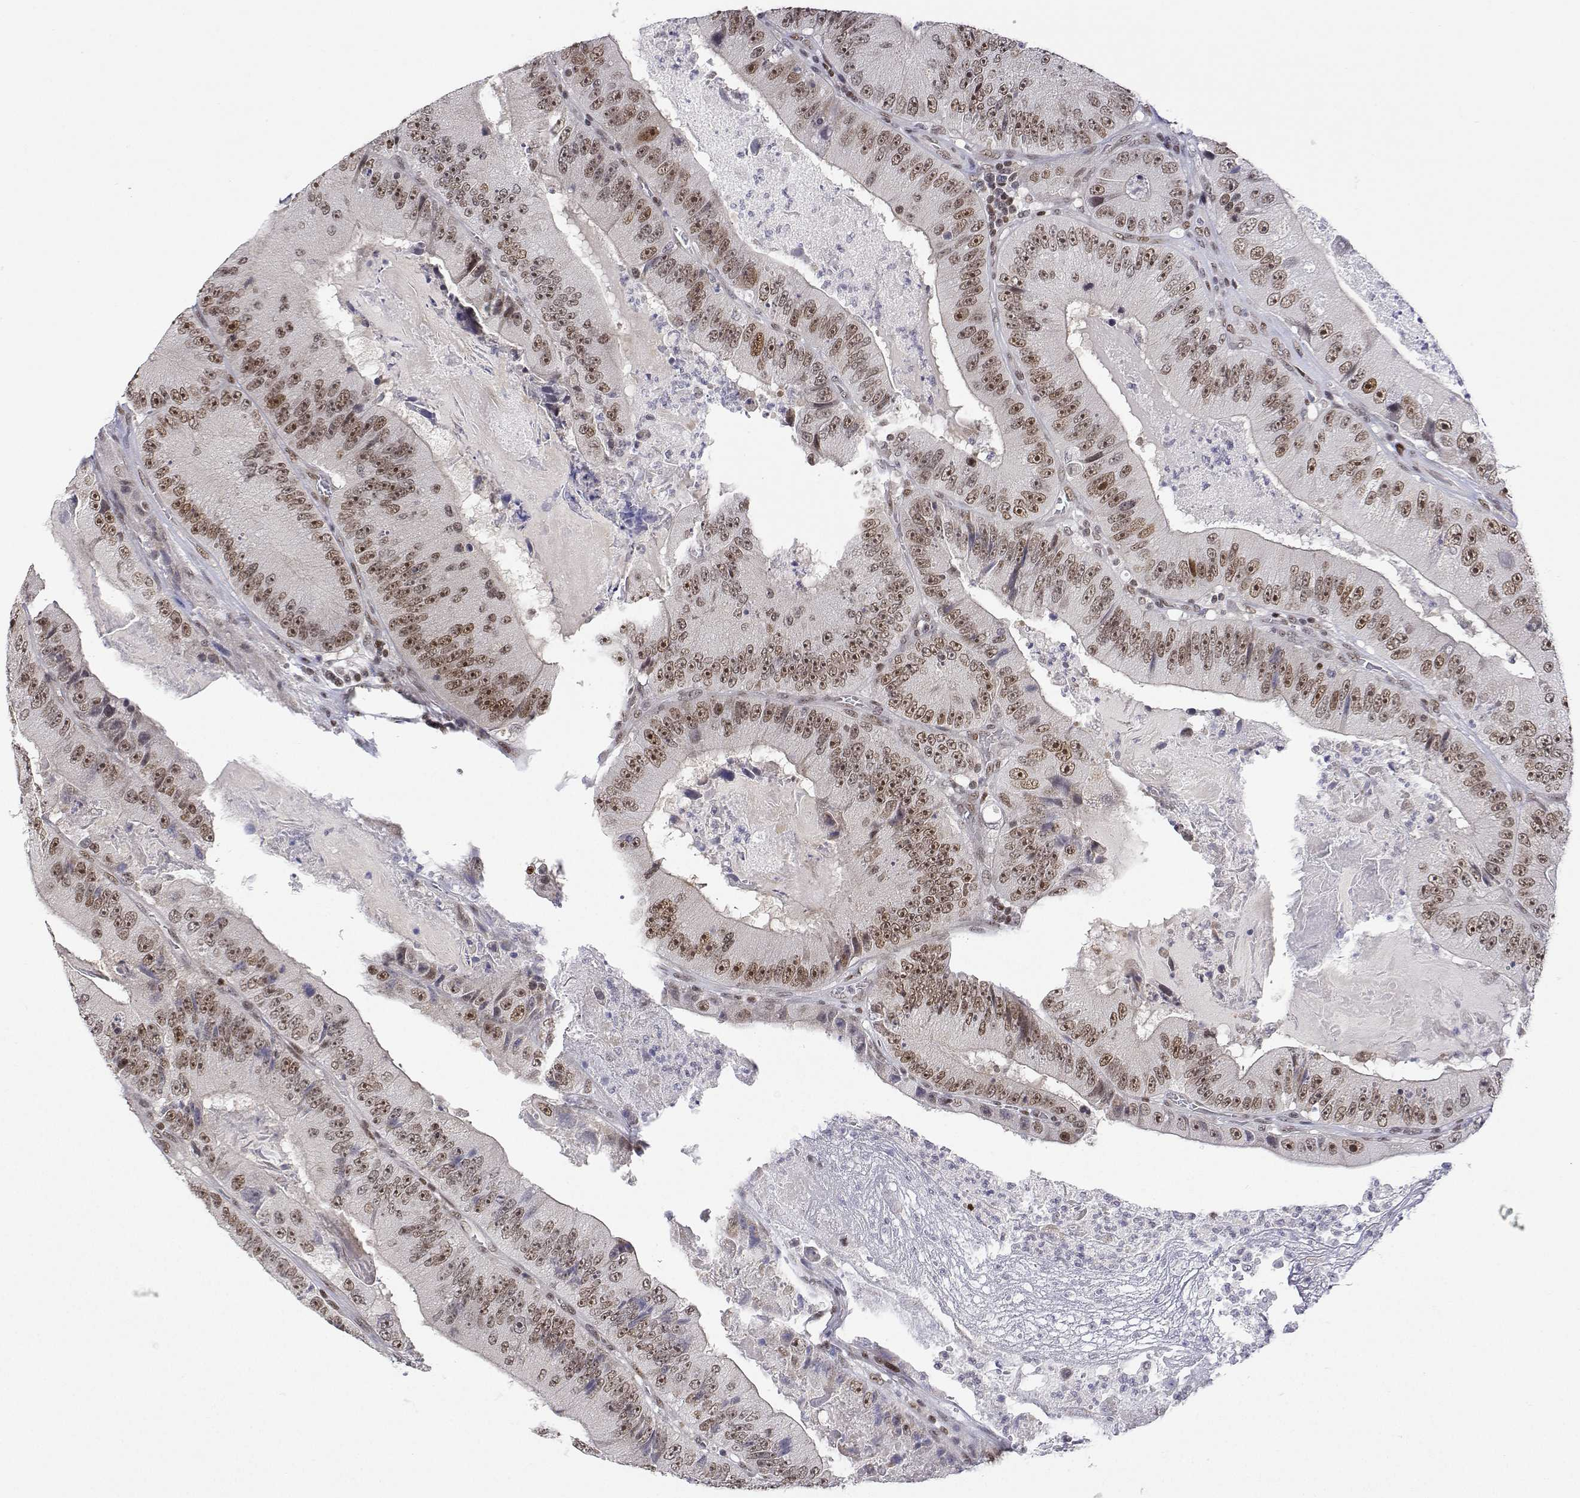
{"staining": {"intensity": "moderate", "quantity": ">75%", "location": "nuclear"}, "tissue": "colorectal cancer", "cell_type": "Tumor cells", "image_type": "cancer", "snomed": [{"axis": "morphology", "description": "Adenocarcinoma, NOS"}, {"axis": "topography", "description": "Colon"}], "caption": "Immunohistochemical staining of human colorectal adenocarcinoma reveals moderate nuclear protein positivity in approximately >75% of tumor cells.", "gene": "XPC", "patient": {"sex": "female", "age": 86}}